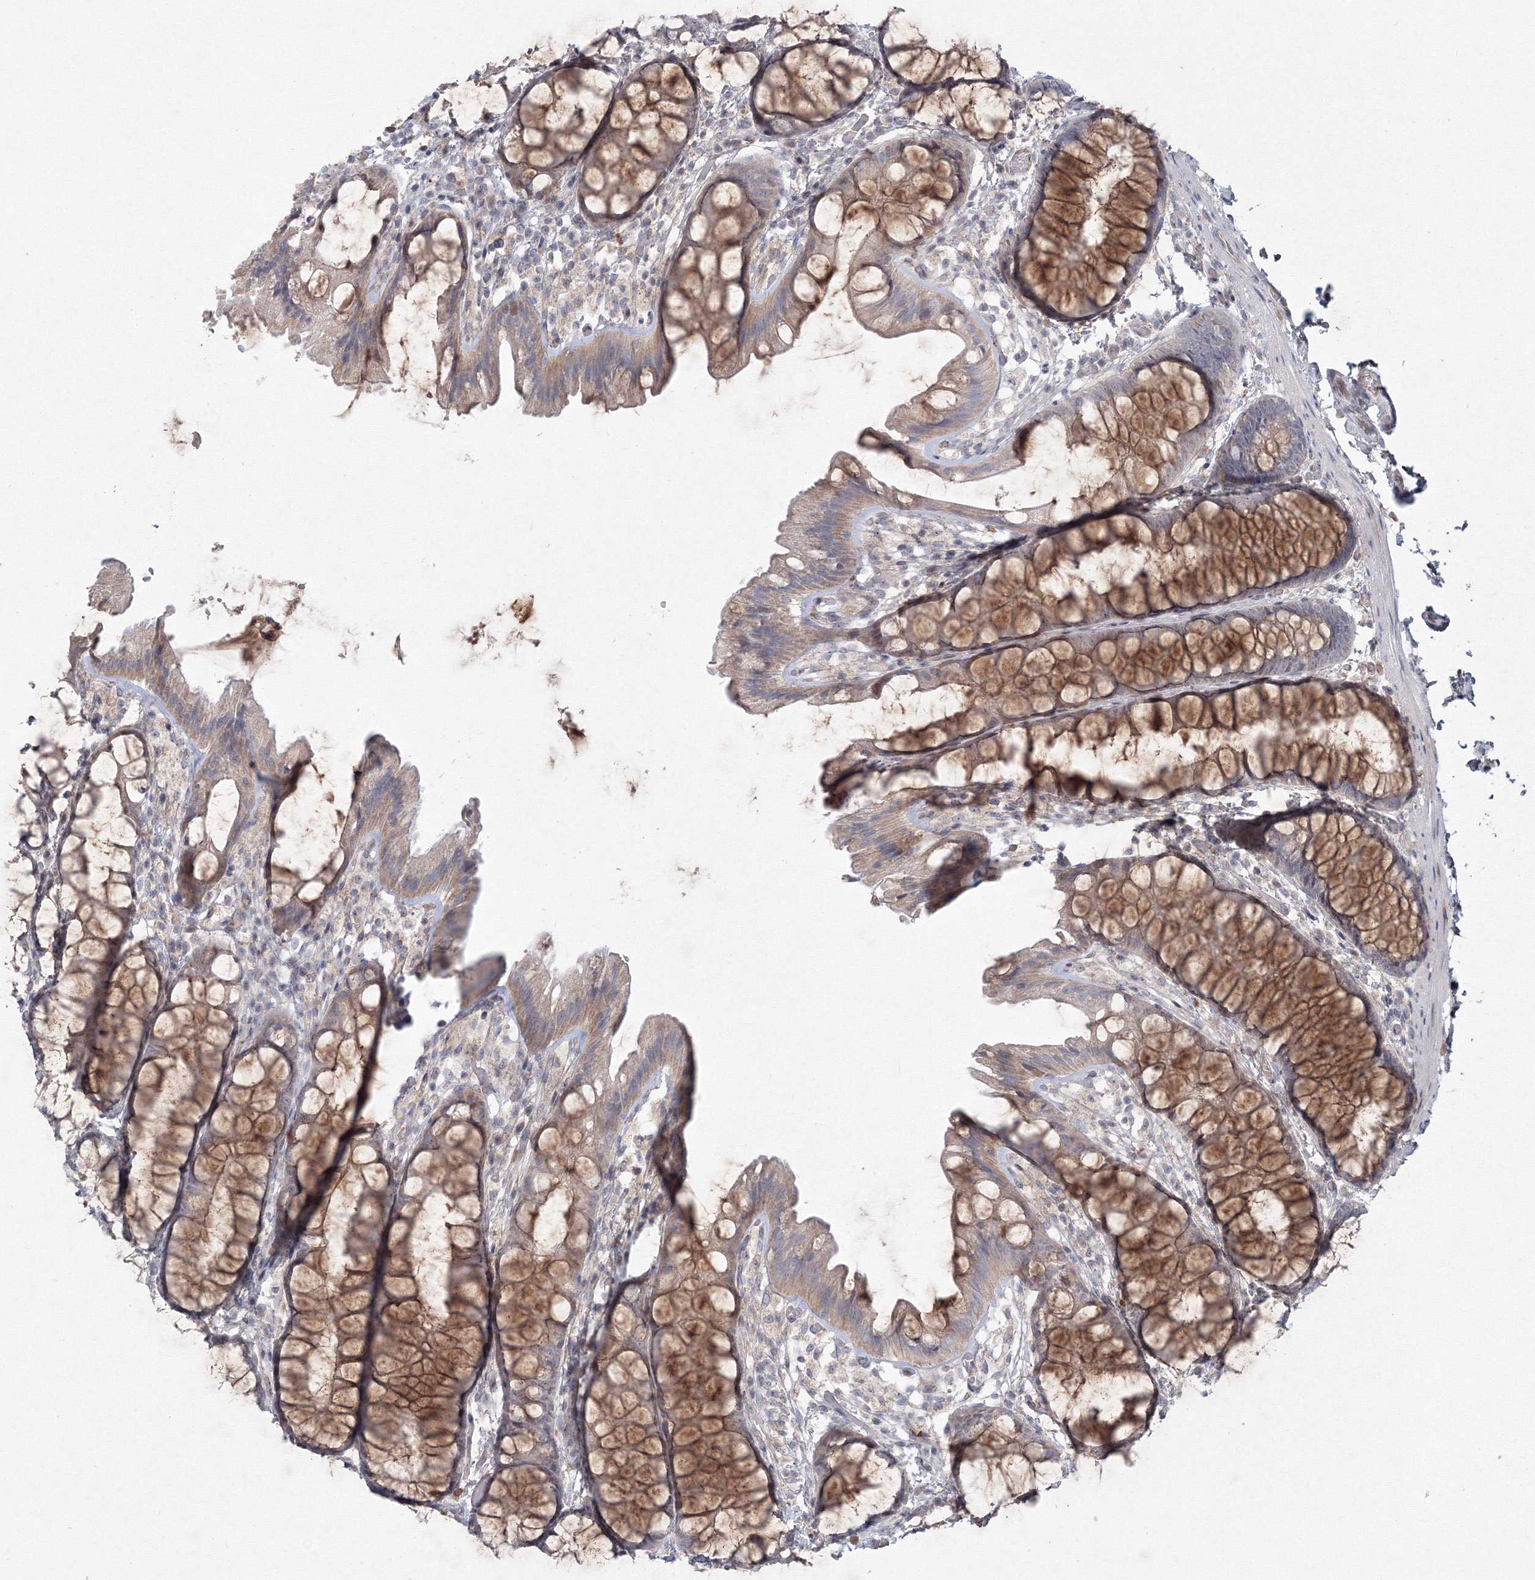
{"staining": {"intensity": "weak", "quantity": "25%-75%", "location": "cytoplasmic/membranous"}, "tissue": "colon", "cell_type": "Endothelial cells", "image_type": "normal", "snomed": [{"axis": "morphology", "description": "Normal tissue, NOS"}, {"axis": "topography", "description": "Colon"}], "caption": "Immunohistochemical staining of unremarkable colon exhibits weak cytoplasmic/membranous protein positivity in about 25%-75% of endothelial cells.", "gene": "WDR49", "patient": {"sex": "male", "age": 47}}